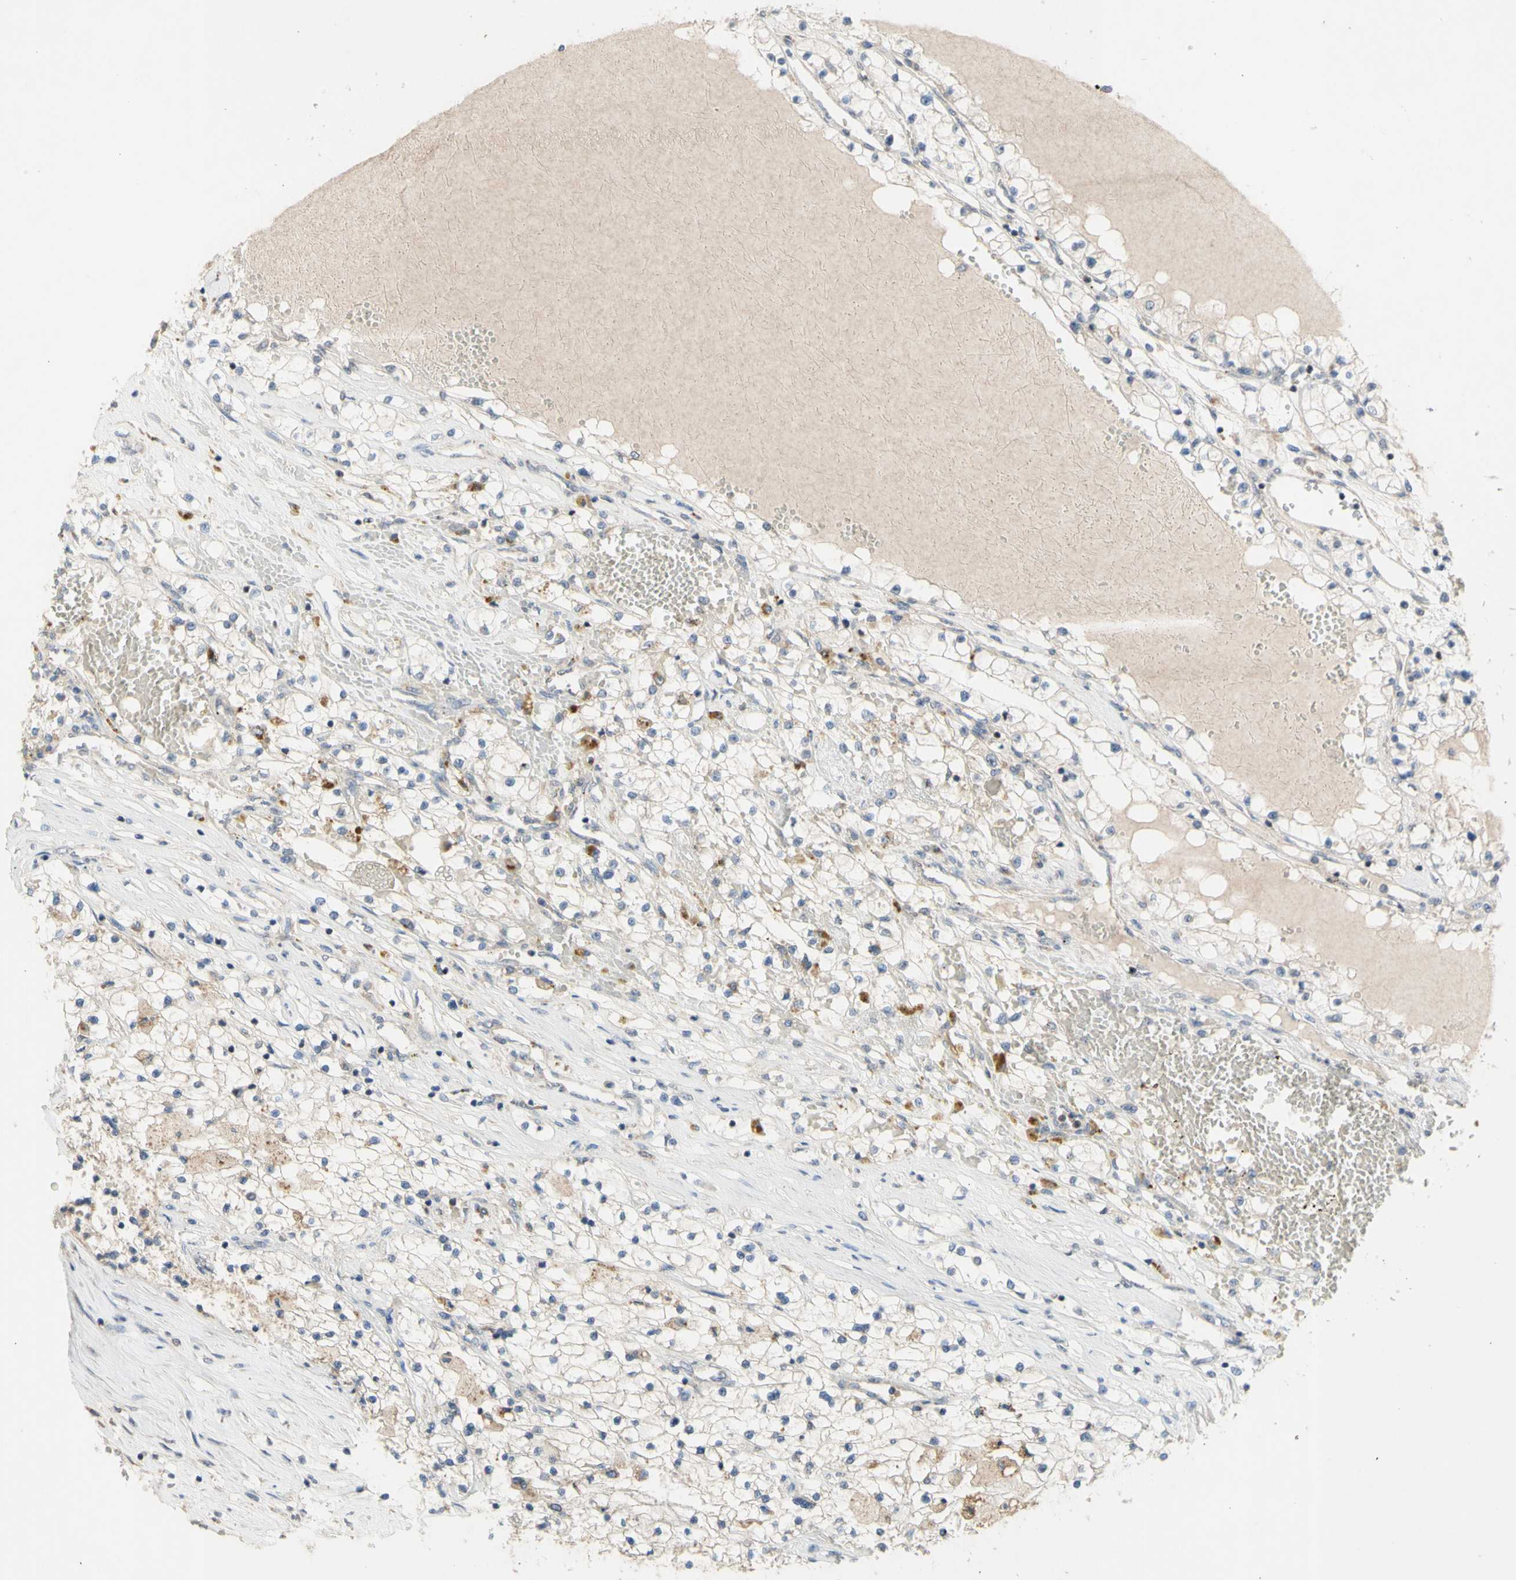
{"staining": {"intensity": "negative", "quantity": "none", "location": "none"}, "tissue": "renal cancer", "cell_type": "Tumor cells", "image_type": "cancer", "snomed": [{"axis": "morphology", "description": "Adenocarcinoma, NOS"}, {"axis": "topography", "description": "Kidney"}], "caption": "Immunohistochemistry (IHC) of human renal cancer (adenocarcinoma) shows no expression in tumor cells.", "gene": "NLRP1", "patient": {"sex": "male", "age": 68}}